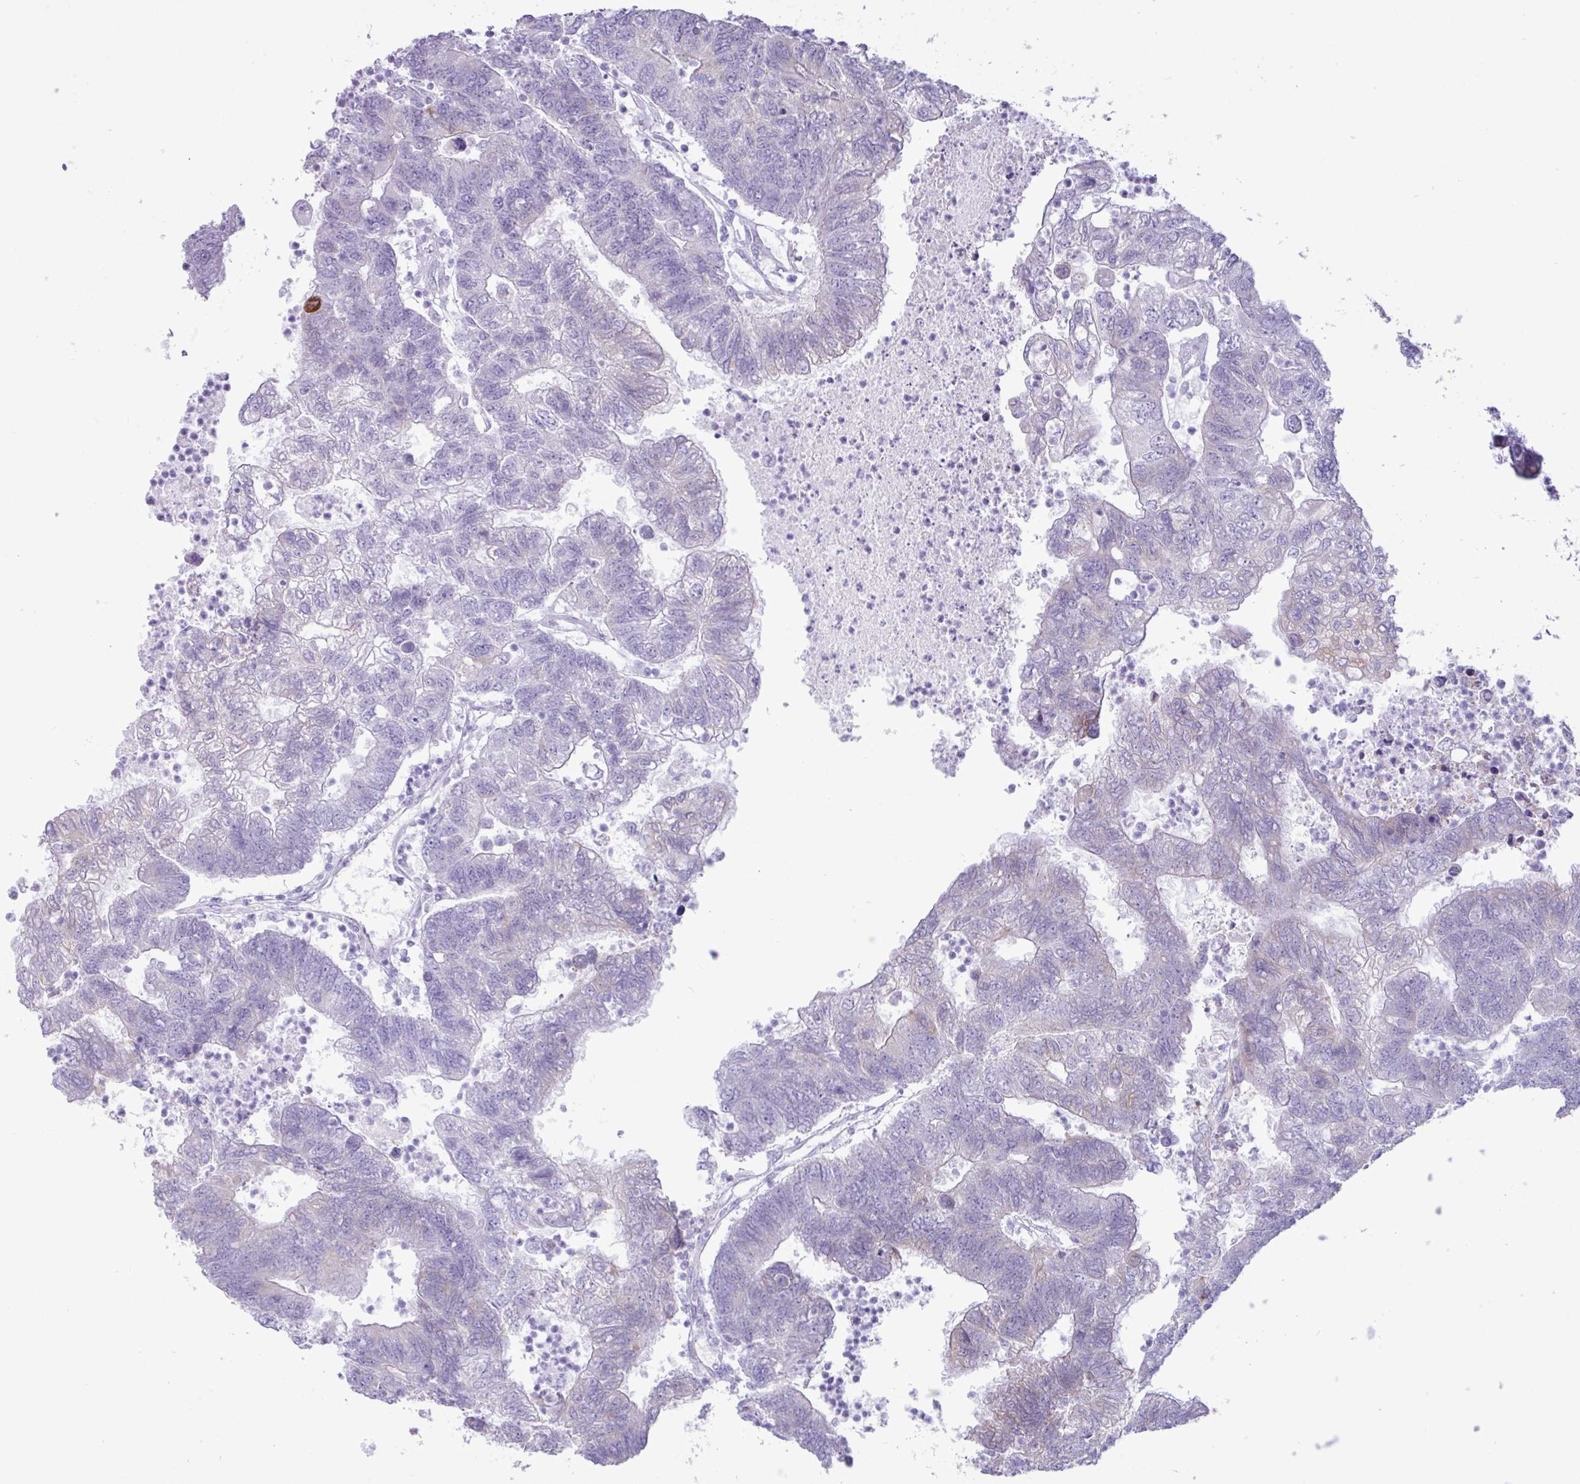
{"staining": {"intensity": "weak", "quantity": "<25%", "location": "cytoplasmic/membranous"}, "tissue": "colorectal cancer", "cell_type": "Tumor cells", "image_type": "cancer", "snomed": [{"axis": "morphology", "description": "Adenocarcinoma, NOS"}, {"axis": "topography", "description": "Colon"}], "caption": "Colorectal adenocarcinoma was stained to show a protein in brown. There is no significant expression in tumor cells.", "gene": "SLC38A1", "patient": {"sex": "female", "age": 48}}